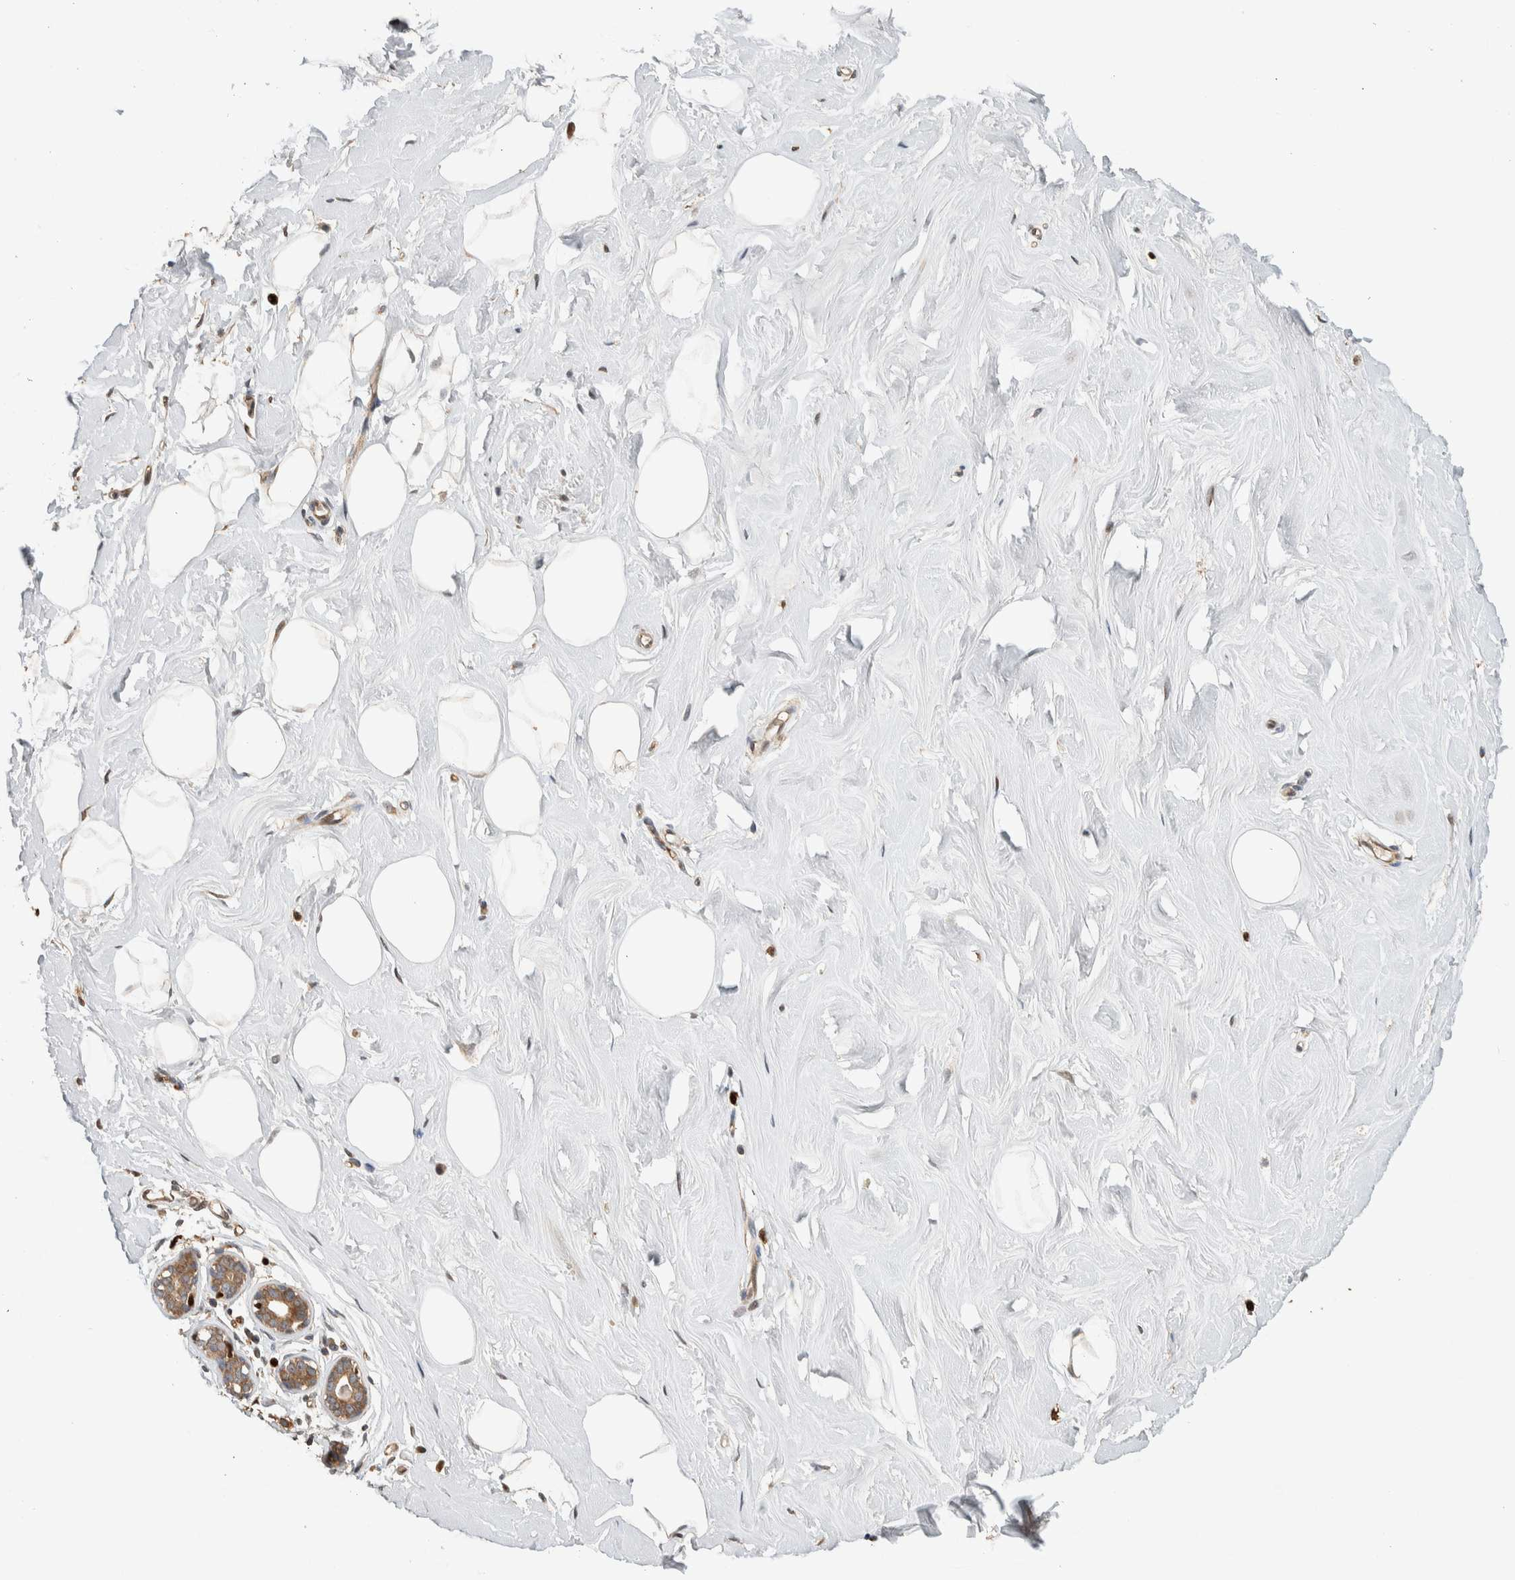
{"staining": {"intensity": "negative", "quantity": "none", "location": "none"}, "tissue": "breast", "cell_type": "Adipocytes", "image_type": "normal", "snomed": [{"axis": "morphology", "description": "Normal tissue, NOS"}, {"axis": "topography", "description": "Breast"}], "caption": "IHC micrograph of benign breast: human breast stained with DAB shows no significant protein positivity in adipocytes.", "gene": "VPS53", "patient": {"sex": "female", "age": 23}}